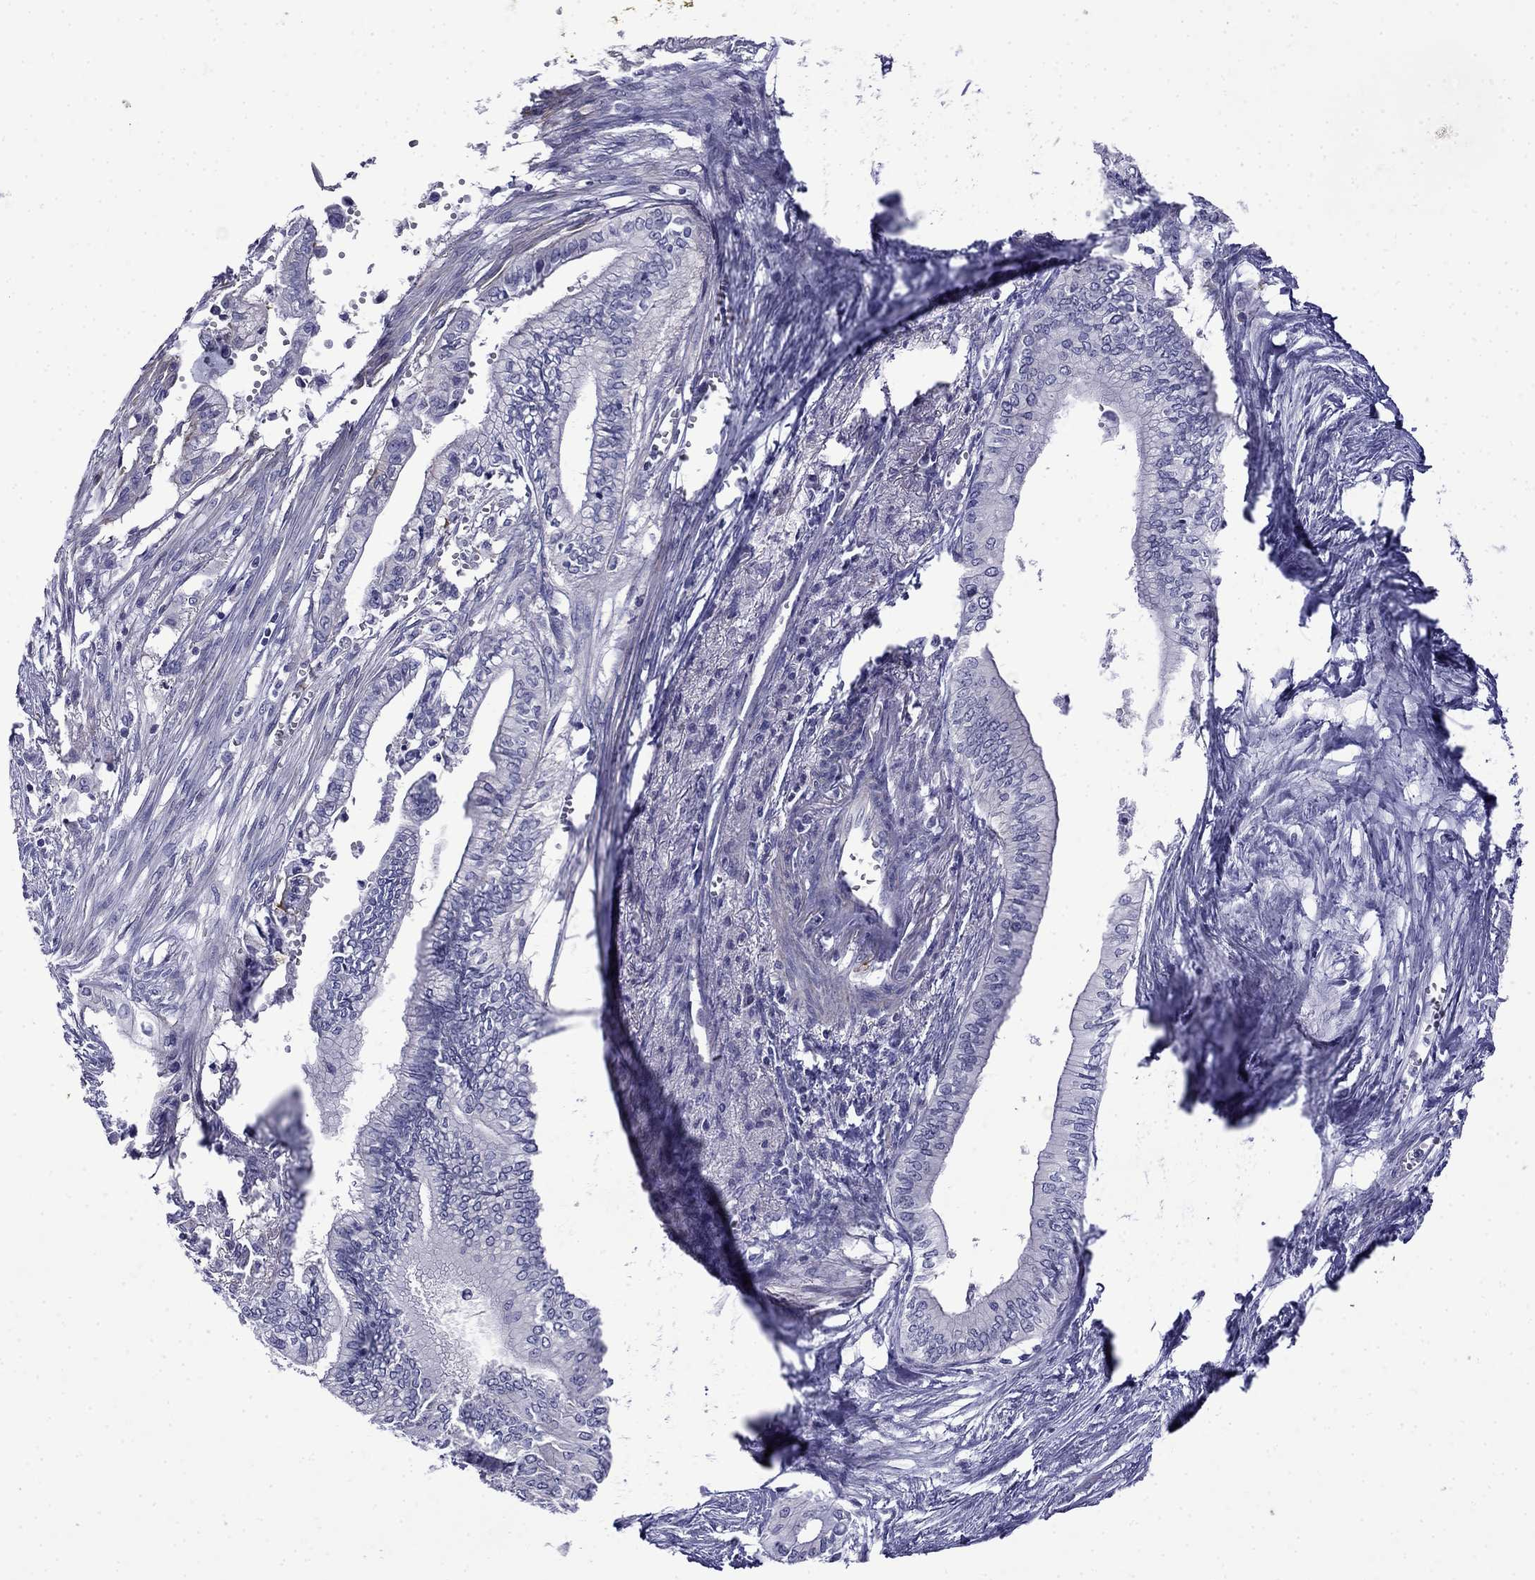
{"staining": {"intensity": "negative", "quantity": "none", "location": "none"}, "tissue": "pancreatic cancer", "cell_type": "Tumor cells", "image_type": "cancer", "snomed": [{"axis": "morphology", "description": "Adenocarcinoma, NOS"}, {"axis": "topography", "description": "Pancreas"}], "caption": "DAB immunohistochemical staining of pancreatic adenocarcinoma reveals no significant staining in tumor cells. The staining was performed using DAB (3,3'-diaminobenzidine) to visualize the protein expression in brown, while the nuclei were stained in blue with hematoxylin (Magnification: 20x).", "gene": "PRR18", "patient": {"sex": "female", "age": 61}}